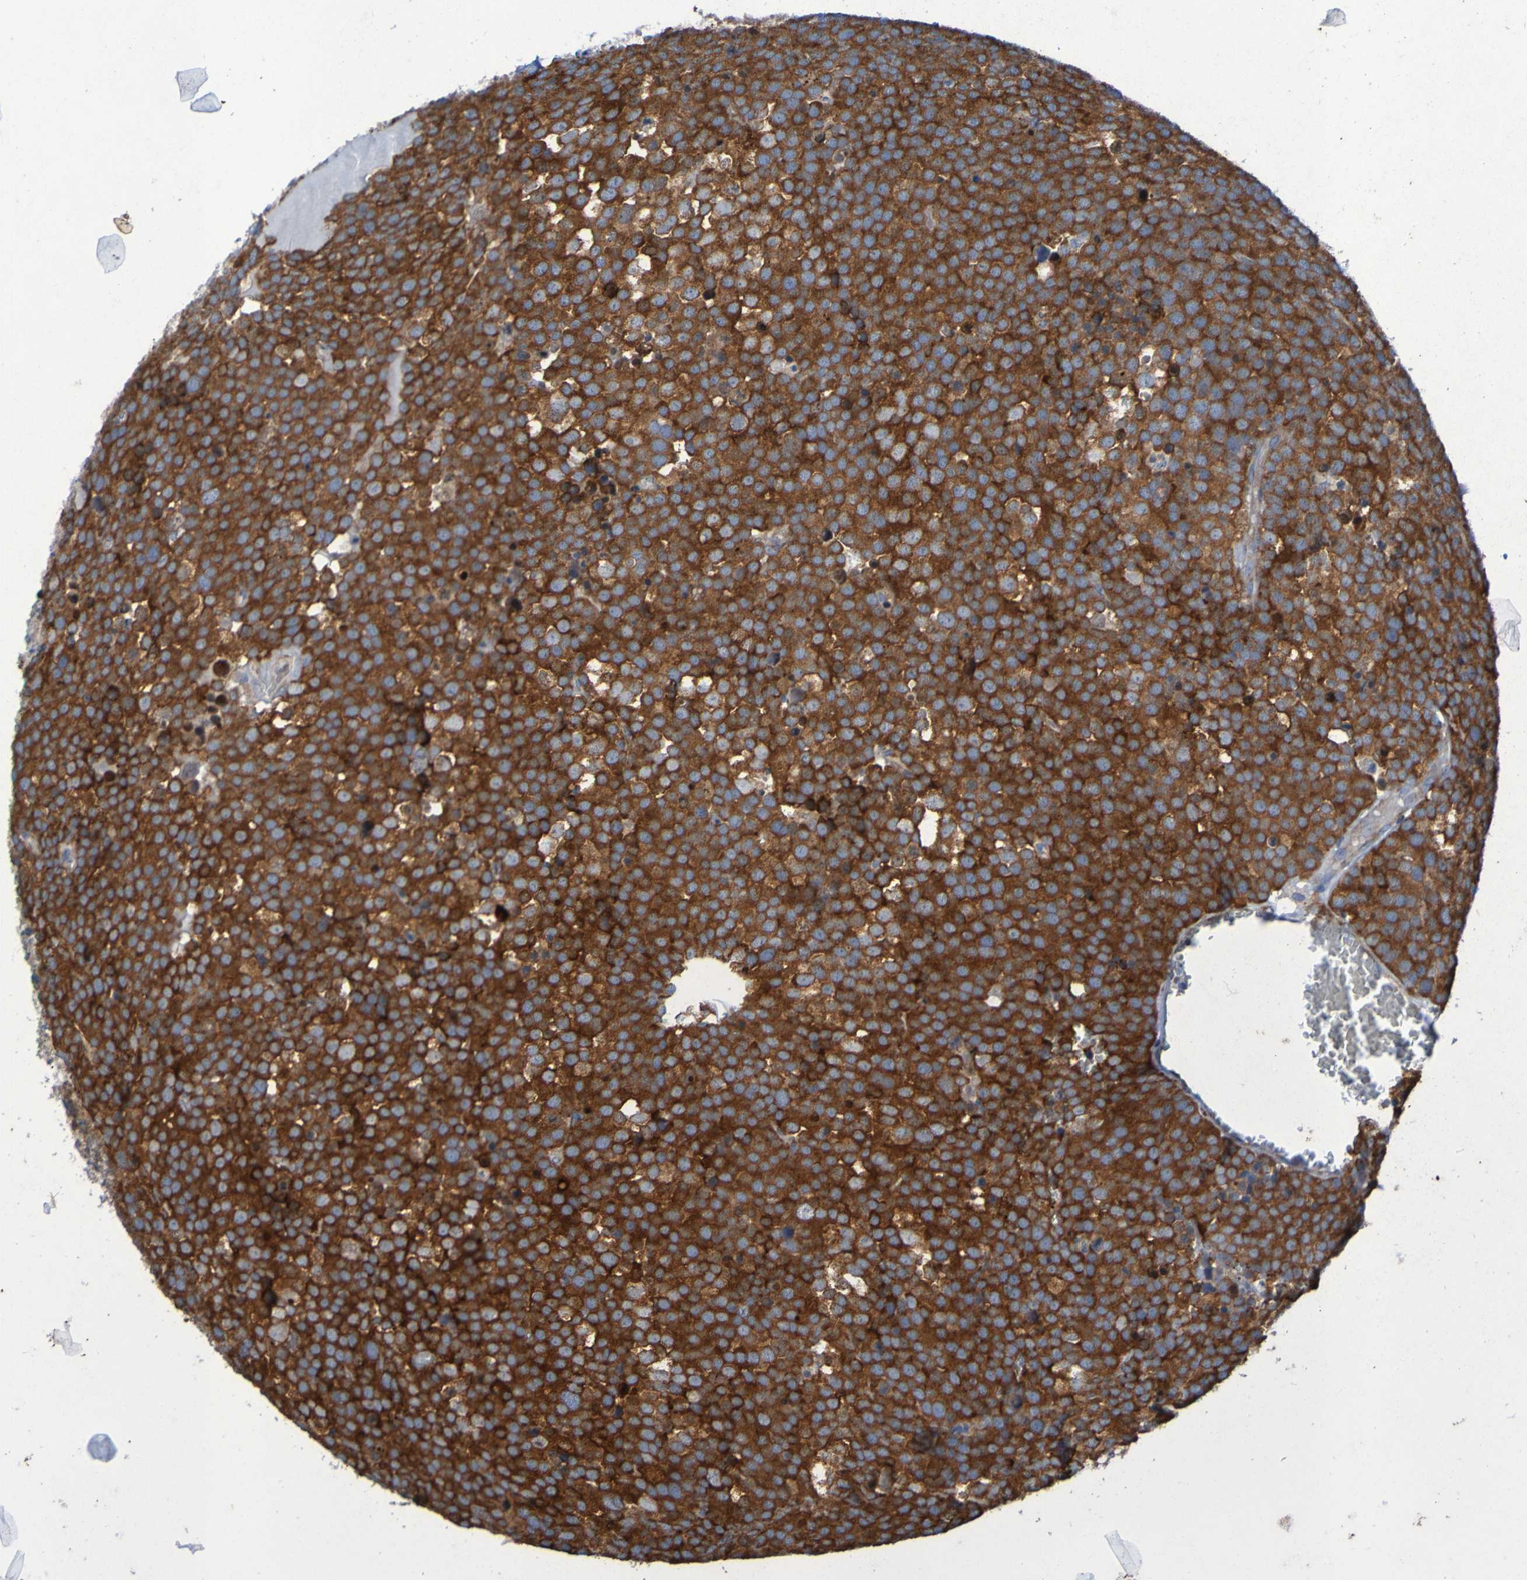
{"staining": {"intensity": "strong", "quantity": ">75%", "location": "cytoplasmic/membranous"}, "tissue": "testis cancer", "cell_type": "Tumor cells", "image_type": "cancer", "snomed": [{"axis": "morphology", "description": "Seminoma, NOS"}, {"axis": "topography", "description": "Testis"}], "caption": "Approximately >75% of tumor cells in human testis cancer (seminoma) show strong cytoplasmic/membranous protein positivity as visualized by brown immunohistochemical staining.", "gene": "FKBP3", "patient": {"sex": "male", "age": 71}}